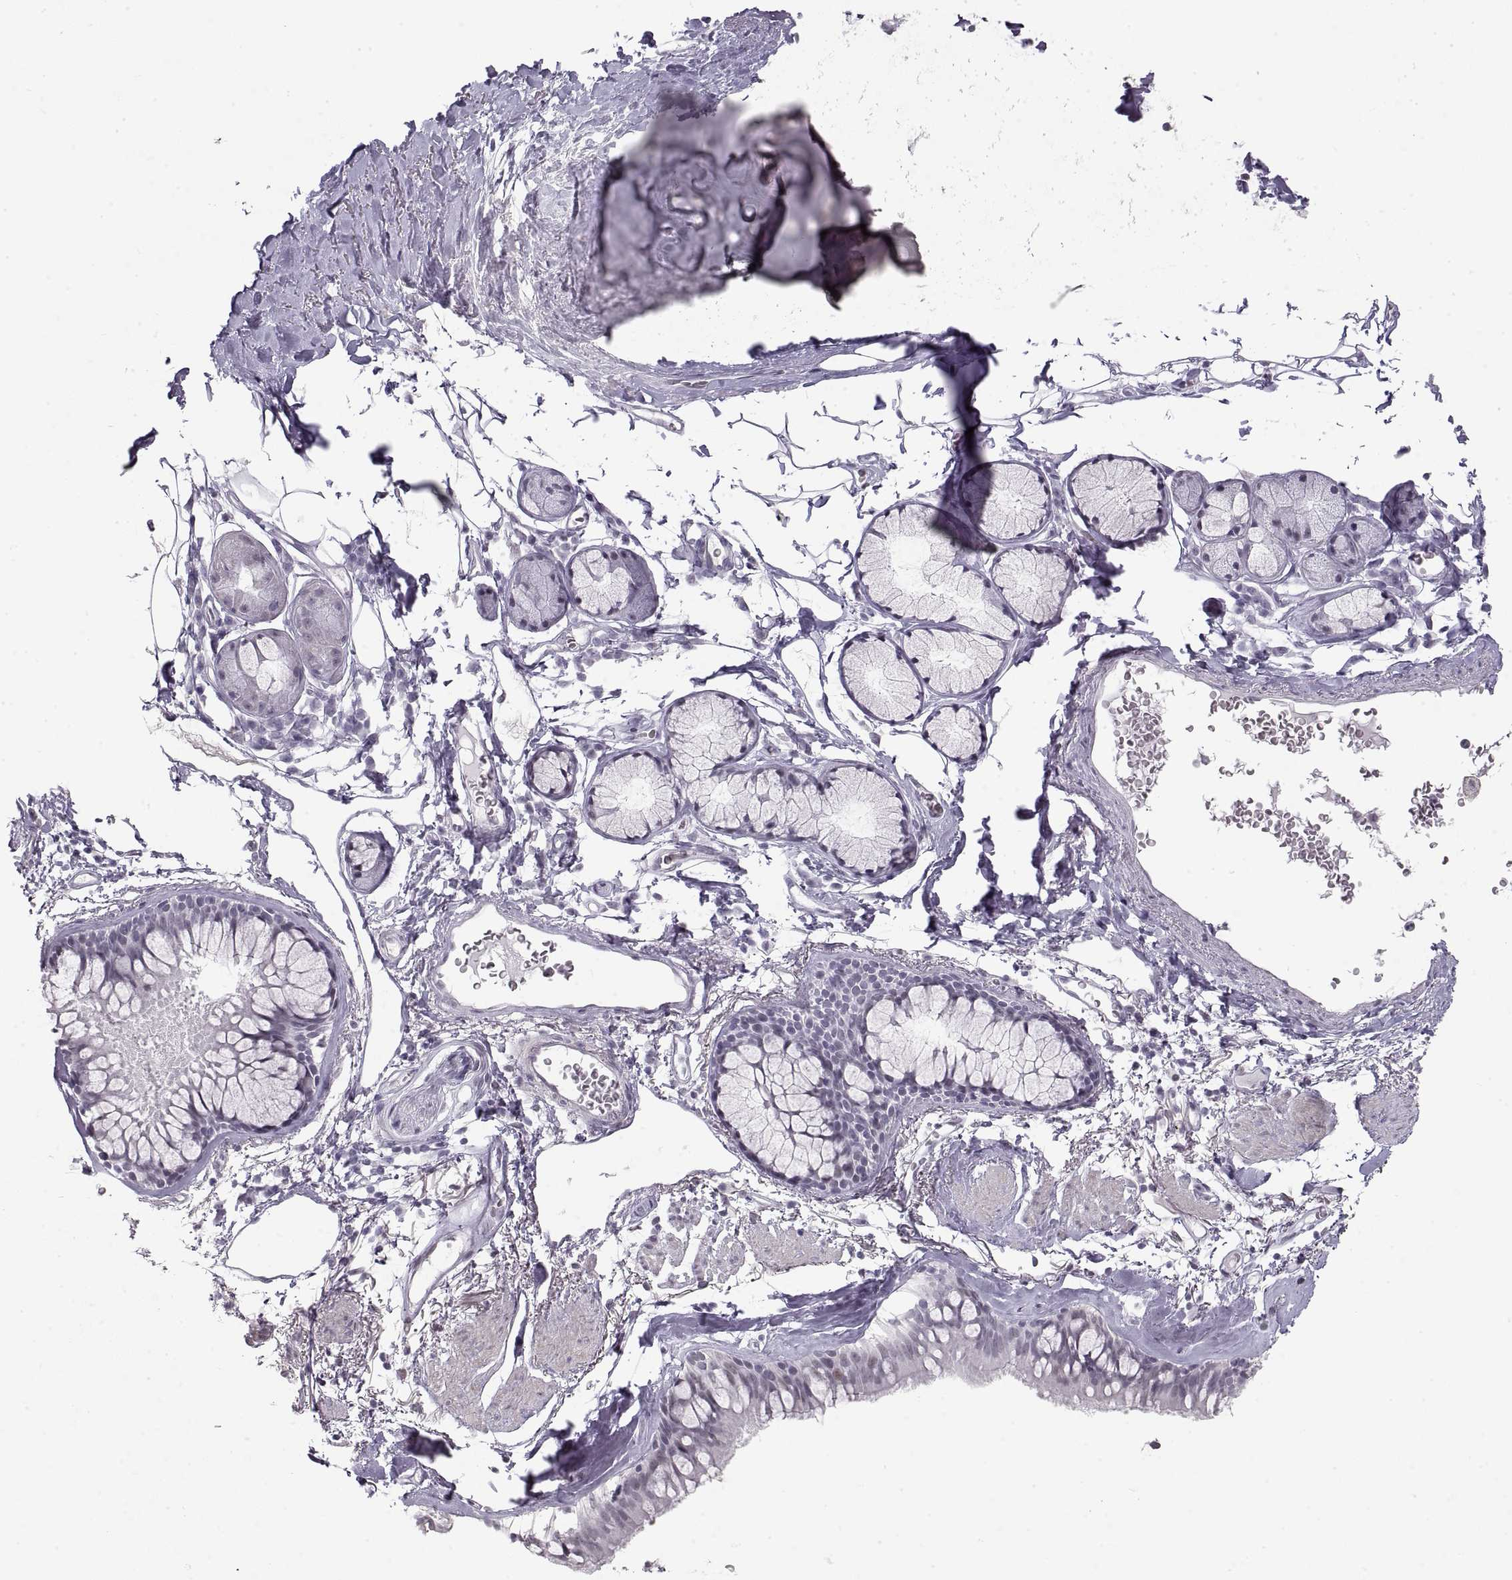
{"staining": {"intensity": "negative", "quantity": "none", "location": "none"}, "tissue": "bronchus", "cell_type": "Respiratory epithelial cells", "image_type": "normal", "snomed": [{"axis": "morphology", "description": "Normal tissue, NOS"}, {"axis": "morphology", "description": "Squamous cell carcinoma, NOS"}, {"axis": "topography", "description": "Cartilage tissue"}, {"axis": "topography", "description": "Bronchus"}], "caption": "A histopathology image of bronchus stained for a protein exhibits no brown staining in respiratory epithelial cells.", "gene": "NANOS3", "patient": {"sex": "male", "age": 72}}